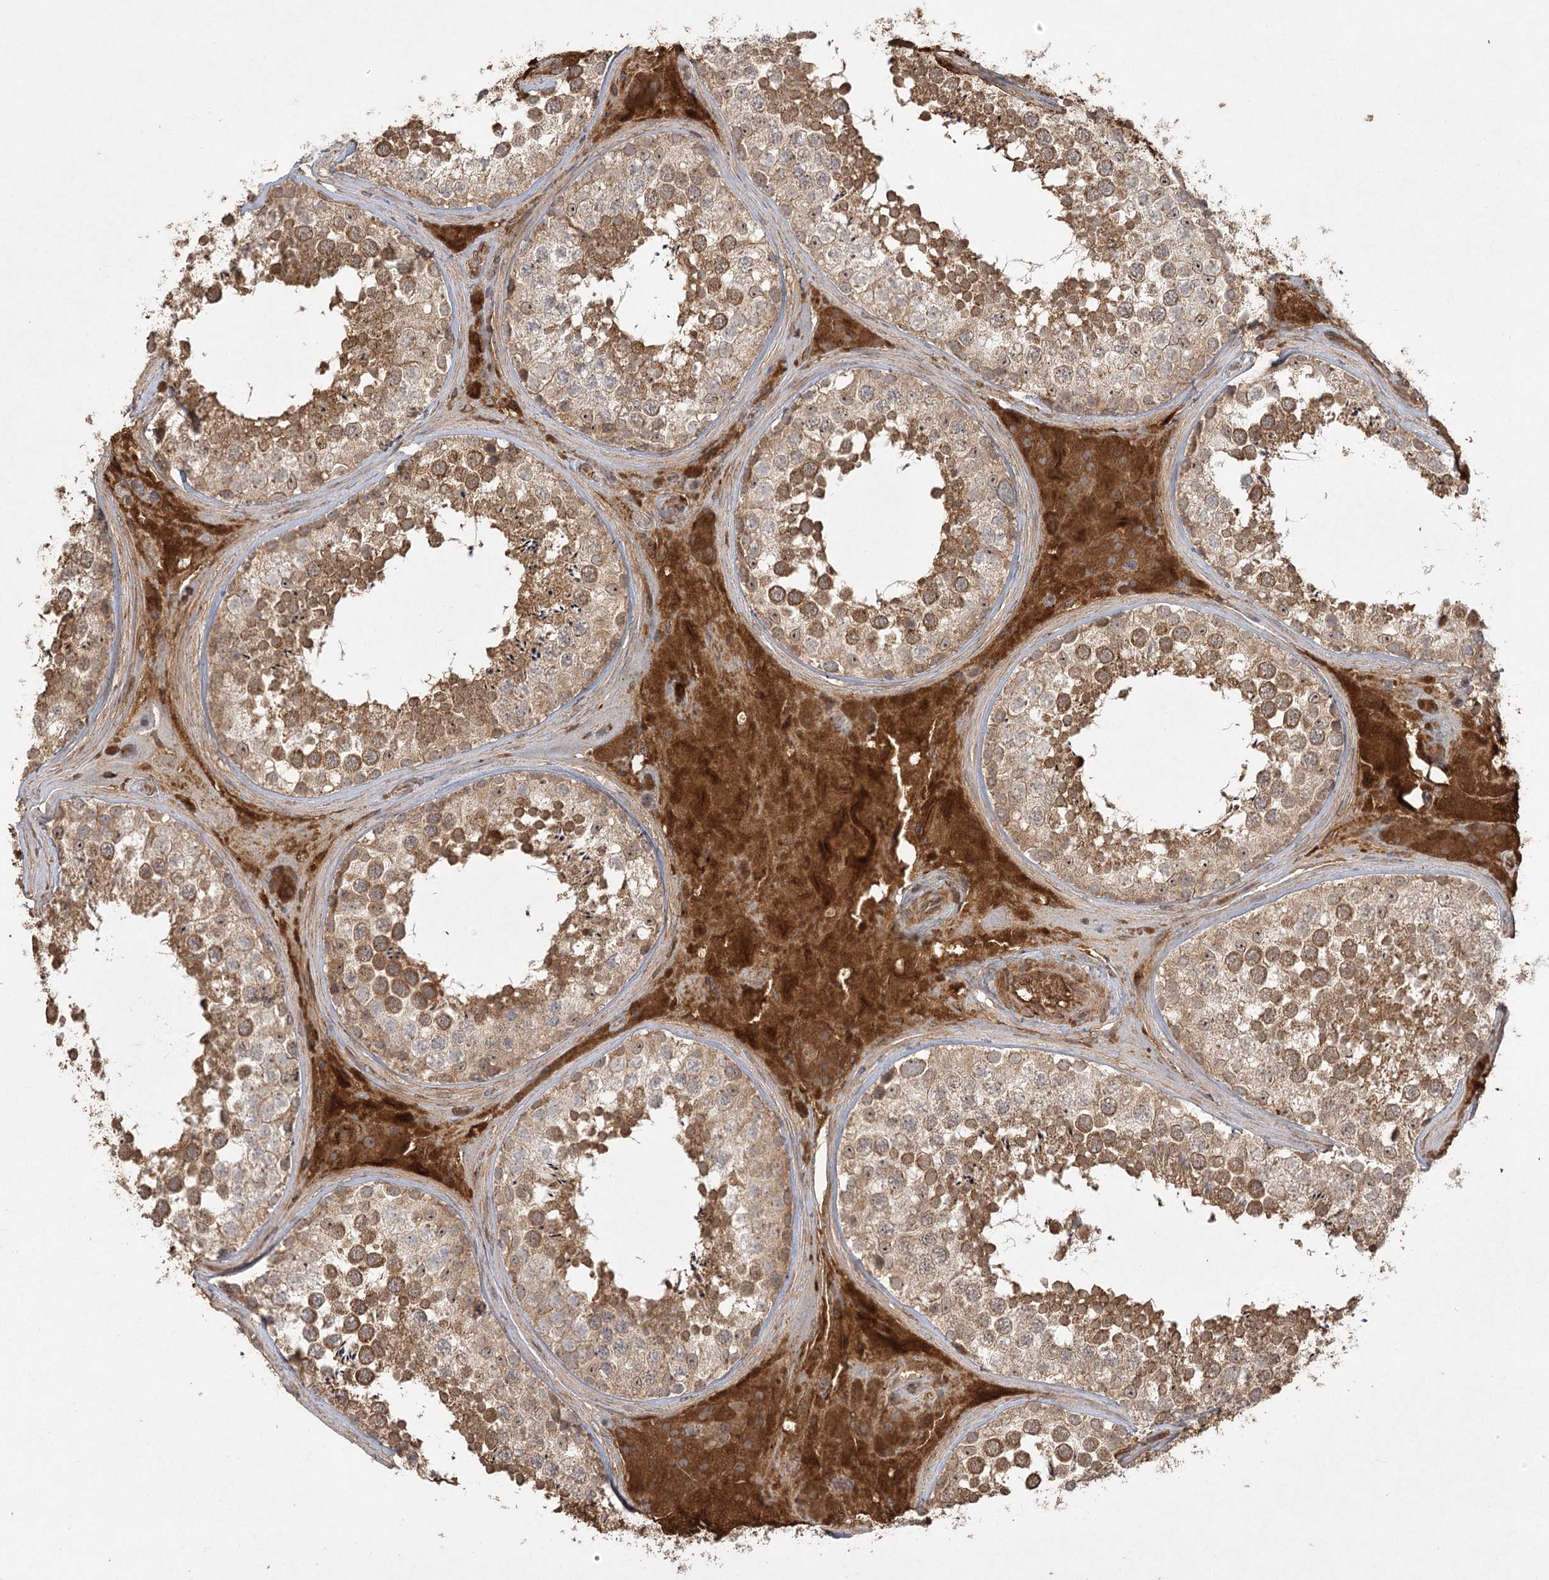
{"staining": {"intensity": "moderate", "quantity": ">75%", "location": "cytoplasmic/membranous"}, "tissue": "testis", "cell_type": "Cells in seminiferous ducts", "image_type": "normal", "snomed": [{"axis": "morphology", "description": "Normal tissue, NOS"}, {"axis": "topography", "description": "Testis"}], "caption": "Protein expression by immunohistochemistry displays moderate cytoplasmic/membranous expression in approximately >75% of cells in seminiferous ducts in unremarkable testis. (Stains: DAB (3,3'-diaminobenzidine) in brown, nuclei in blue, Microscopy: brightfield microscopy at high magnification).", "gene": "ARL13A", "patient": {"sex": "male", "age": 46}}